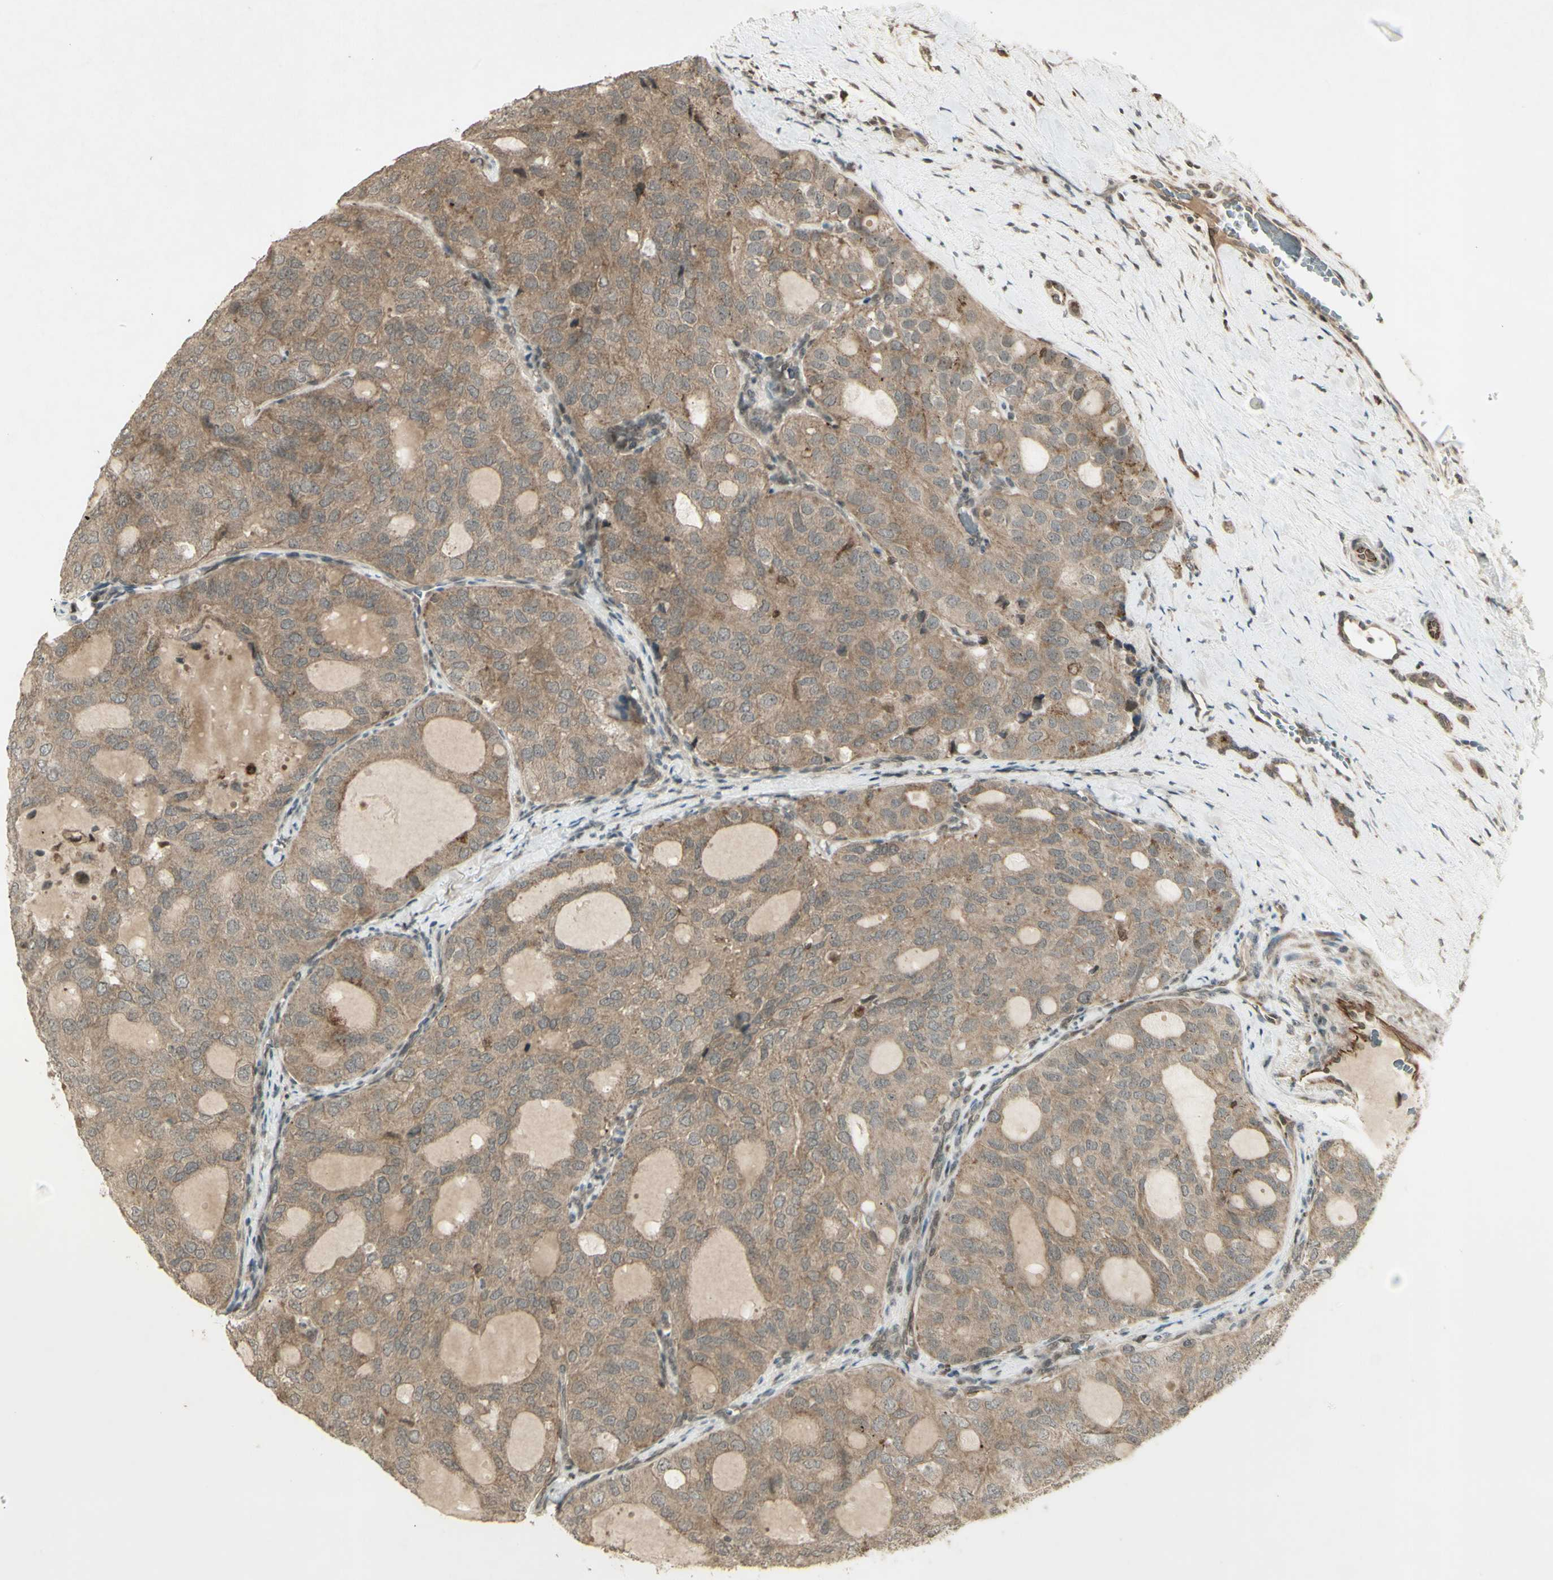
{"staining": {"intensity": "weak", "quantity": ">75%", "location": "cytoplasmic/membranous"}, "tissue": "thyroid cancer", "cell_type": "Tumor cells", "image_type": "cancer", "snomed": [{"axis": "morphology", "description": "Follicular adenoma carcinoma, NOS"}, {"axis": "topography", "description": "Thyroid gland"}], "caption": "Immunohistochemistry (IHC) histopathology image of neoplastic tissue: human thyroid follicular adenoma carcinoma stained using immunohistochemistry demonstrates low levels of weak protein expression localized specifically in the cytoplasmic/membranous of tumor cells, appearing as a cytoplasmic/membranous brown color.", "gene": "BLNK", "patient": {"sex": "male", "age": 75}}